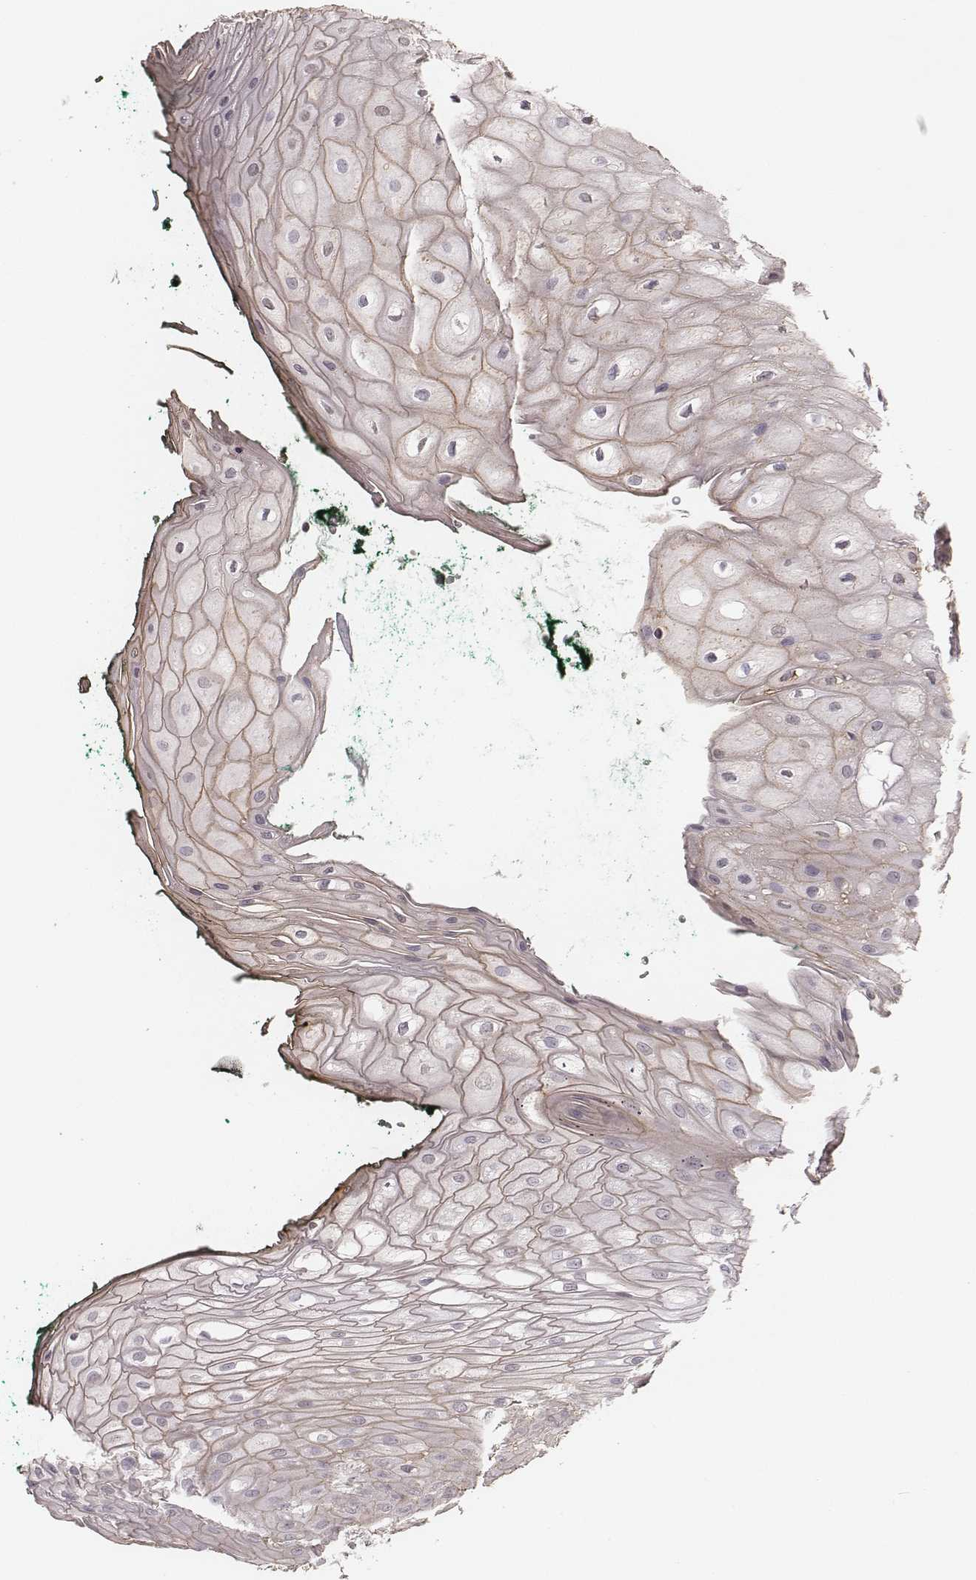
{"staining": {"intensity": "weak", "quantity": ">75%", "location": "cytoplasmic/membranous"}, "tissue": "oral mucosa", "cell_type": "Squamous epithelial cells", "image_type": "normal", "snomed": [{"axis": "morphology", "description": "Normal tissue, NOS"}, {"axis": "topography", "description": "Oral tissue"}, {"axis": "topography", "description": "Head-Neck"}], "caption": "The immunohistochemical stain highlights weak cytoplasmic/membranous positivity in squamous epithelial cells of benign oral mucosa. (Stains: DAB in brown, nuclei in blue, Microscopy: brightfield microscopy at high magnification).", "gene": "LY6K", "patient": {"sex": "female", "age": 68}}